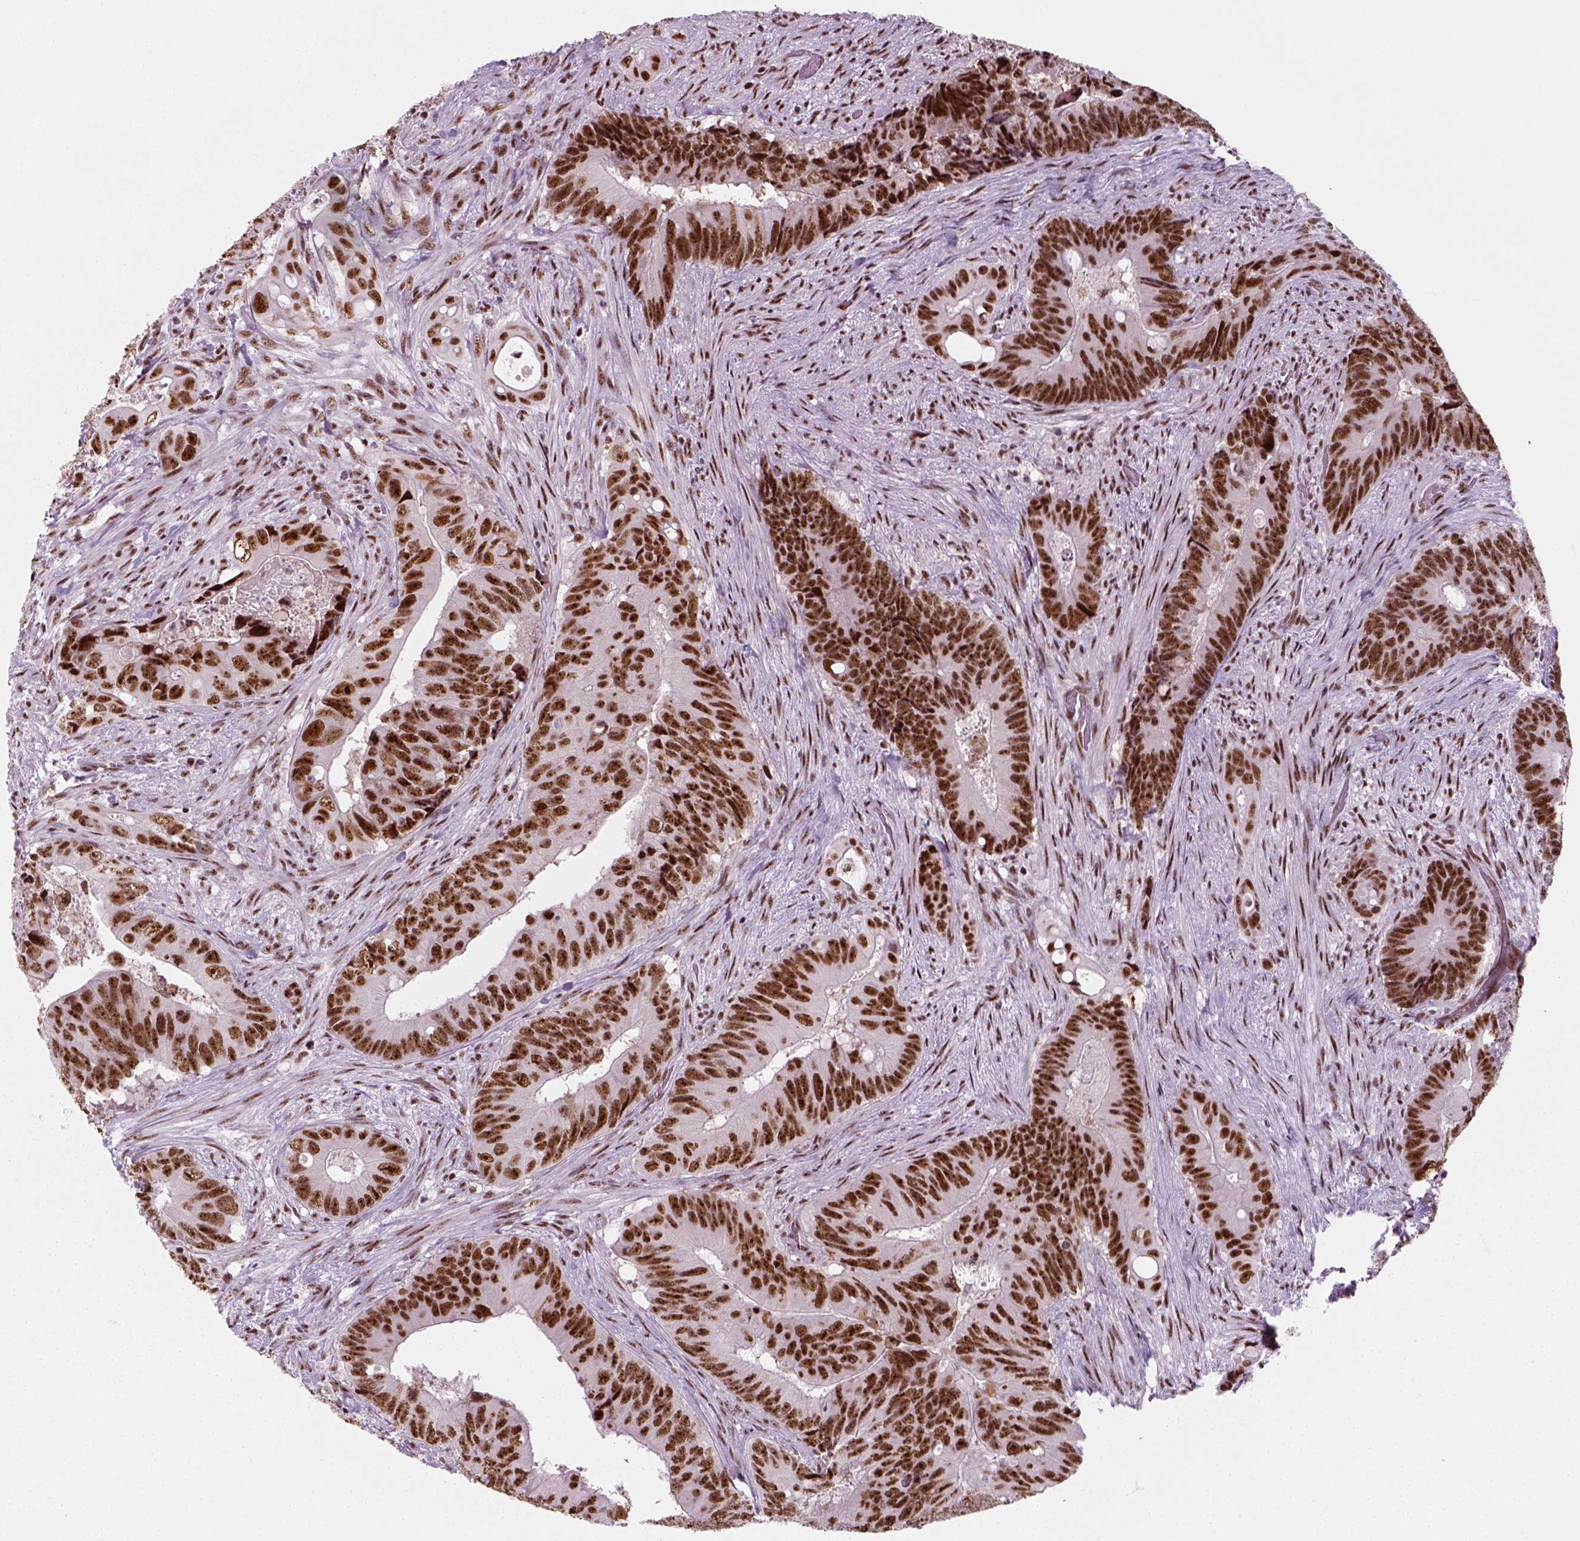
{"staining": {"intensity": "strong", "quantity": ">75%", "location": "nuclear"}, "tissue": "colorectal cancer", "cell_type": "Tumor cells", "image_type": "cancer", "snomed": [{"axis": "morphology", "description": "Adenocarcinoma, NOS"}, {"axis": "topography", "description": "Rectum"}], "caption": "An immunohistochemistry photomicrograph of neoplastic tissue is shown. Protein staining in brown labels strong nuclear positivity in colorectal cancer within tumor cells. Immunohistochemistry (ihc) stains the protein in brown and the nuclei are stained blue.", "gene": "GTF2F1", "patient": {"sex": "male", "age": 78}}